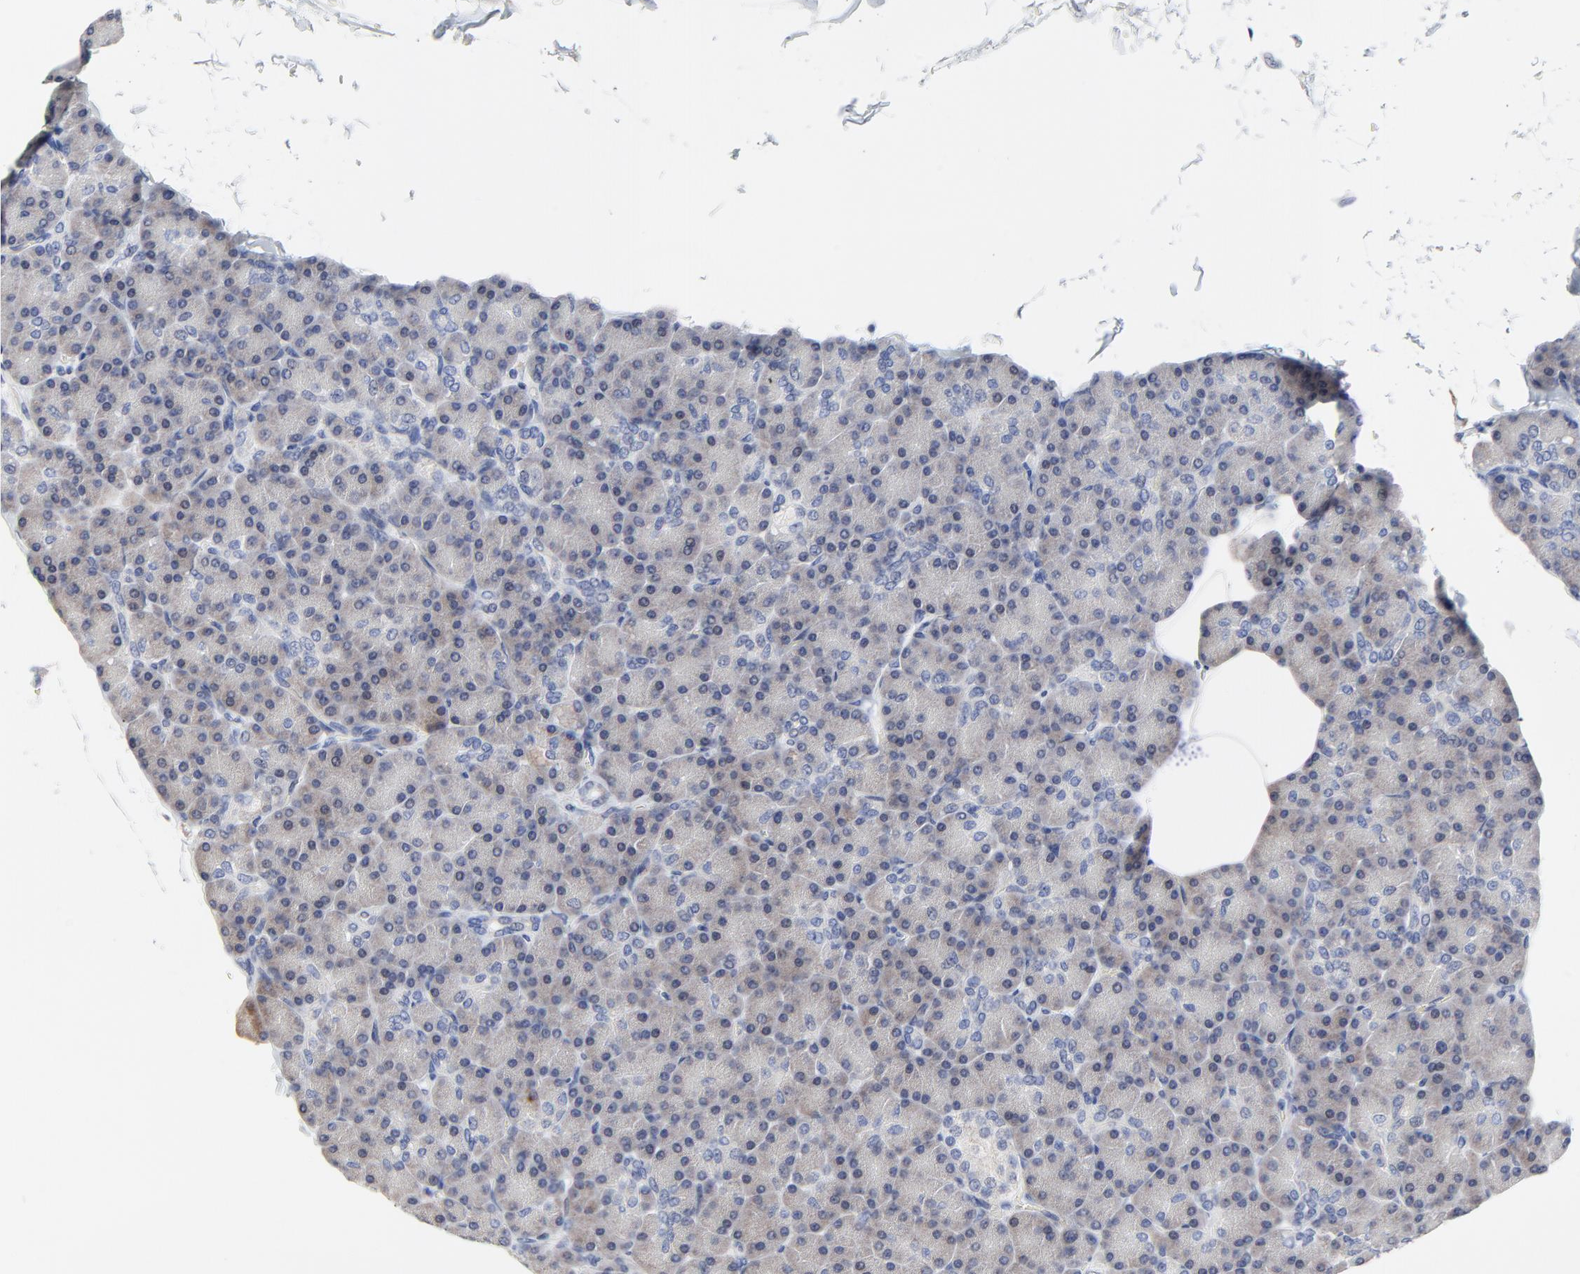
{"staining": {"intensity": "weak", "quantity": ">75%", "location": "cytoplasmic/membranous"}, "tissue": "pancreas", "cell_type": "Exocrine glandular cells", "image_type": "normal", "snomed": [{"axis": "morphology", "description": "Normal tissue, NOS"}, {"axis": "topography", "description": "Pancreas"}], "caption": "The image reveals a brown stain indicating the presence of a protein in the cytoplasmic/membranous of exocrine glandular cells in pancreas. The protein of interest is stained brown, and the nuclei are stained in blue (DAB (3,3'-diaminobenzidine) IHC with brightfield microscopy, high magnification).", "gene": "NLGN3", "patient": {"sex": "female", "age": 43}}